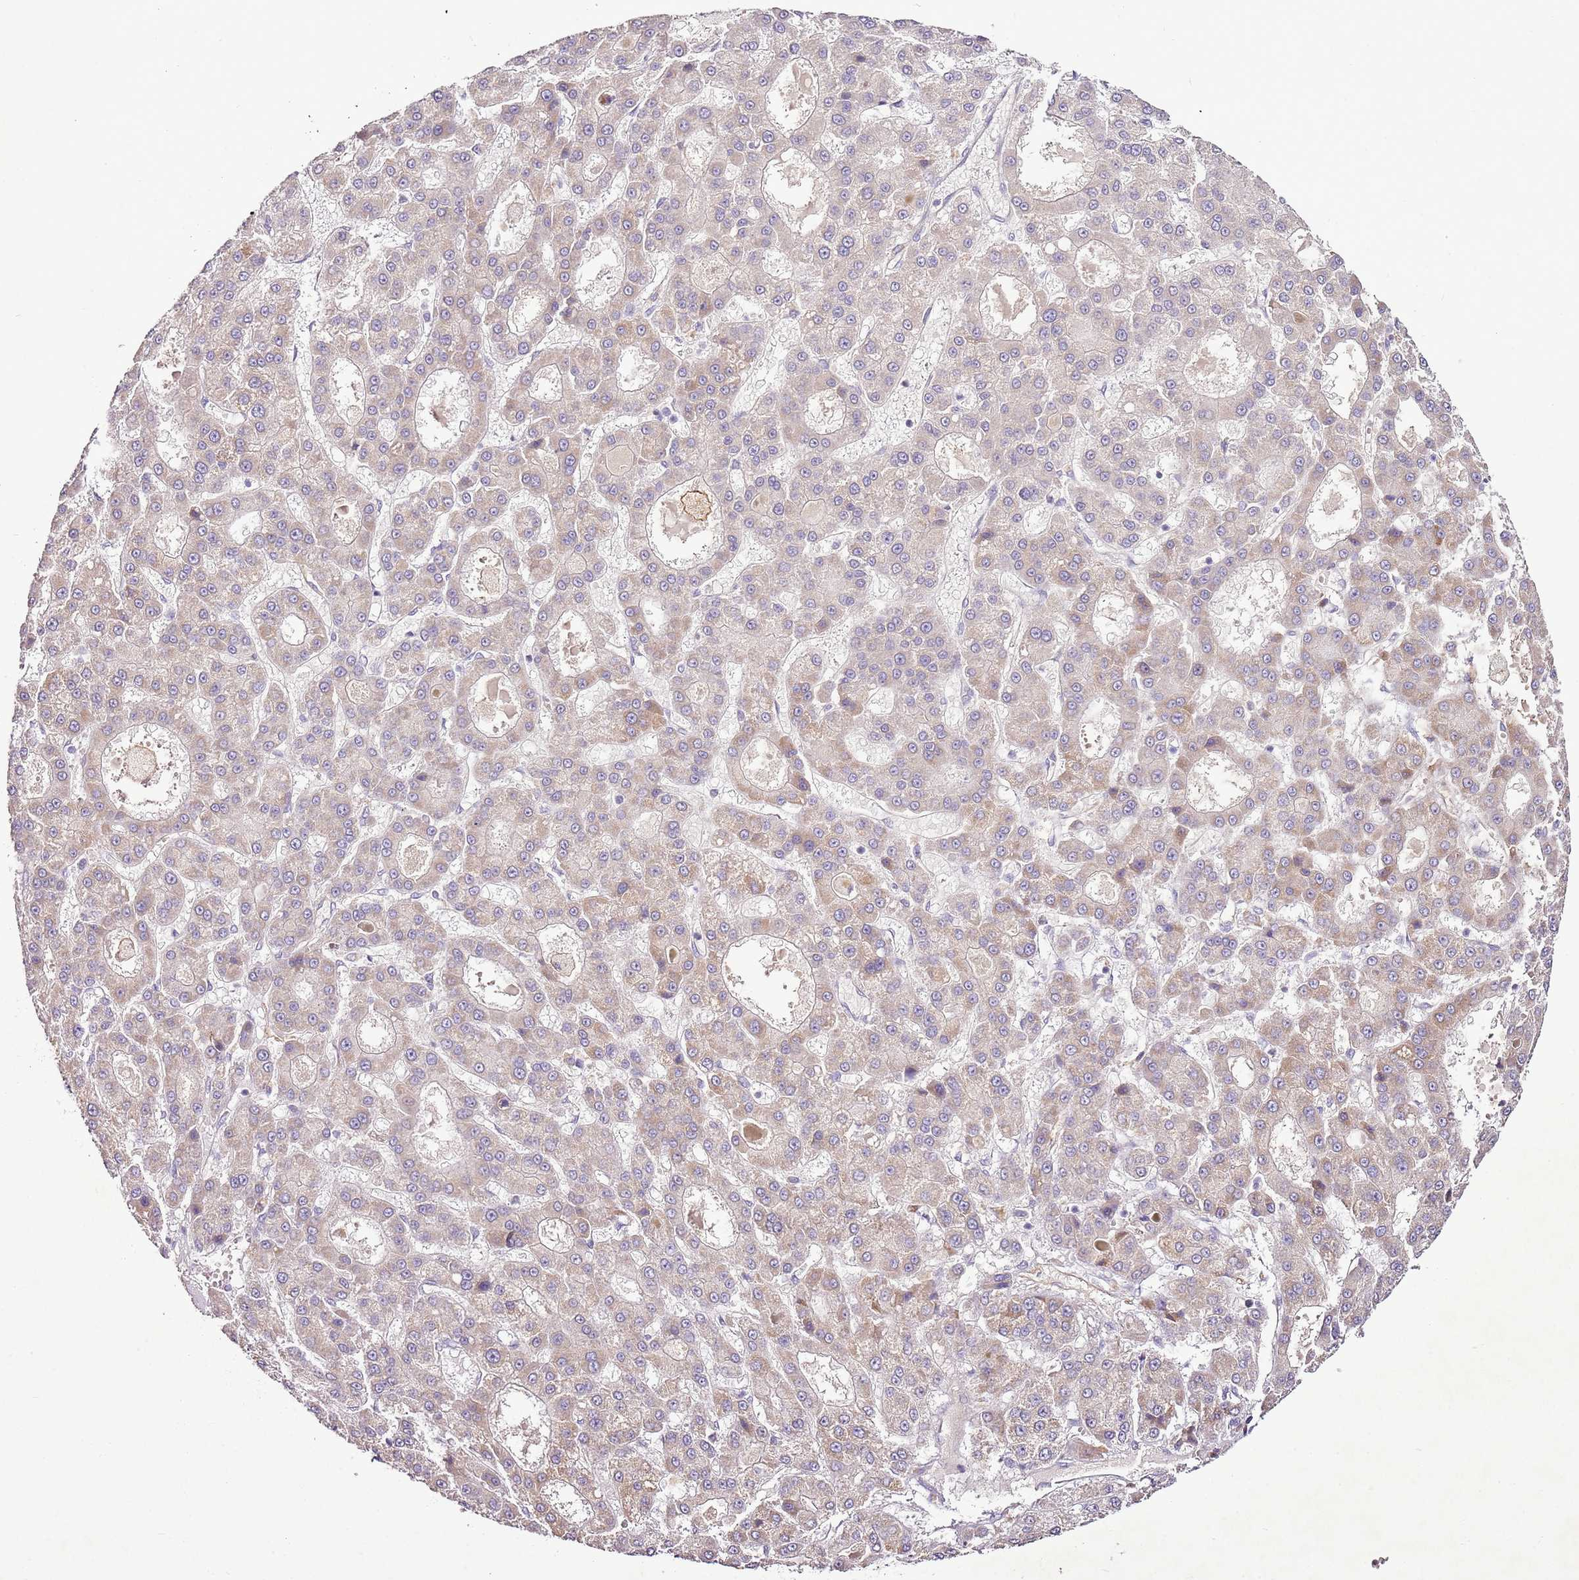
{"staining": {"intensity": "weak", "quantity": "<25%", "location": "cytoplasmic/membranous"}, "tissue": "liver cancer", "cell_type": "Tumor cells", "image_type": "cancer", "snomed": [{"axis": "morphology", "description": "Carcinoma, Hepatocellular, NOS"}, {"axis": "topography", "description": "Liver"}], "caption": "Photomicrograph shows no protein positivity in tumor cells of liver cancer (hepatocellular carcinoma) tissue.", "gene": "CMKLR1", "patient": {"sex": "male", "age": 70}}